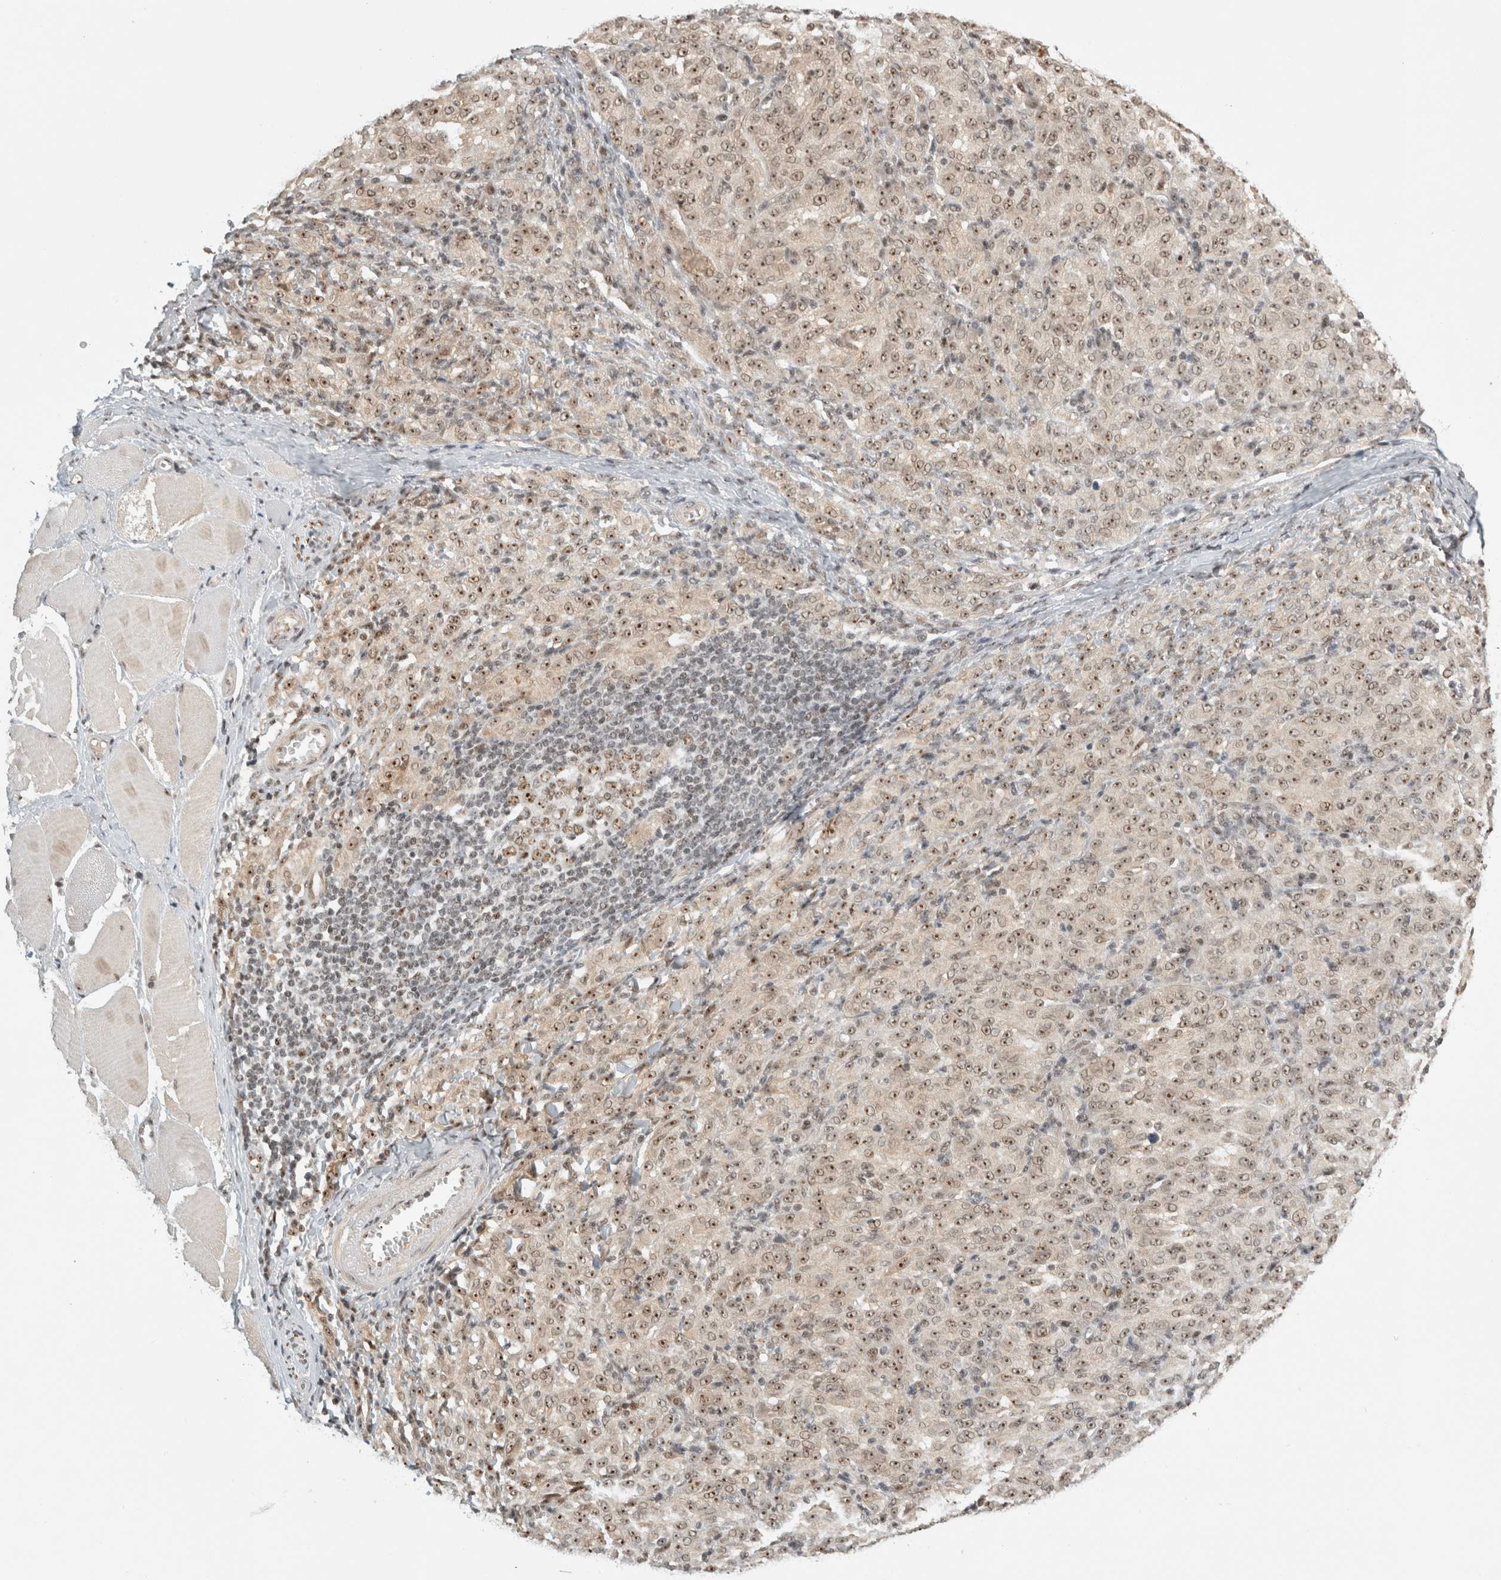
{"staining": {"intensity": "weak", "quantity": ">75%", "location": "nuclear"}, "tissue": "melanoma", "cell_type": "Tumor cells", "image_type": "cancer", "snomed": [{"axis": "morphology", "description": "Malignant melanoma, NOS"}, {"axis": "topography", "description": "Skin"}], "caption": "High-power microscopy captured an IHC image of melanoma, revealing weak nuclear staining in approximately >75% of tumor cells. (IHC, brightfield microscopy, high magnification).", "gene": "EBNA1BP2", "patient": {"sex": "female", "age": 72}}